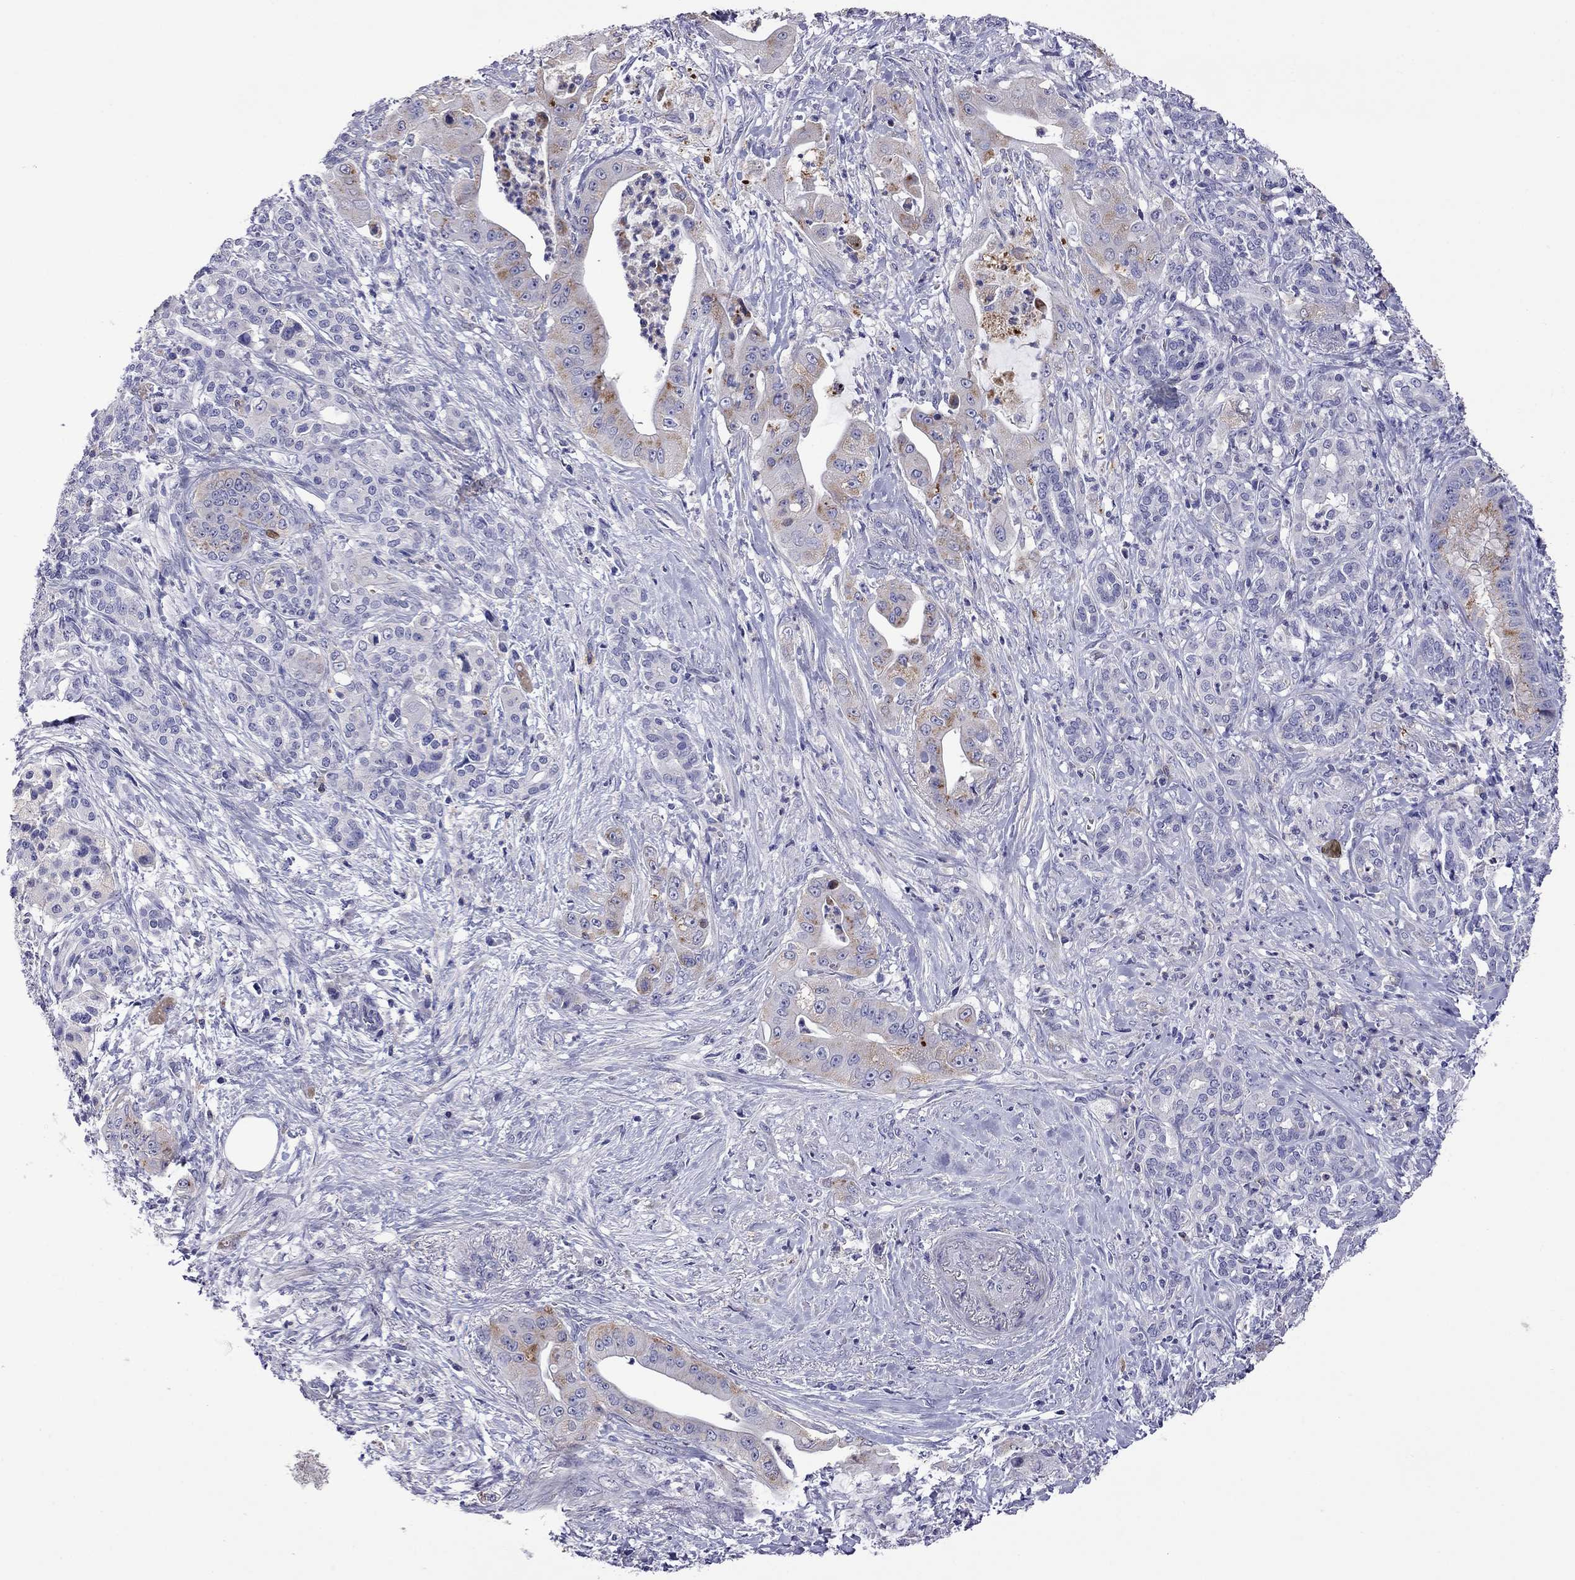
{"staining": {"intensity": "moderate", "quantity": "<25%", "location": "cytoplasmic/membranous"}, "tissue": "pancreatic cancer", "cell_type": "Tumor cells", "image_type": "cancer", "snomed": [{"axis": "morphology", "description": "Normal tissue, NOS"}, {"axis": "morphology", "description": "Inflammation, NOS"}, {"axis": "morphology", "description": "Adenocarcinoma, NOS"}, {"axis": "topography", "description": "Pancreas"}], "caption": "The image shows immunohistochemical staining of pancreatic cancer (adenocarcinoma). There is moderate cytoplasmic/membranous positivity is appreciated in about <25% of tumor cells.", "gene": "STAR", "patient": {"sex": "male", "age": 57}}